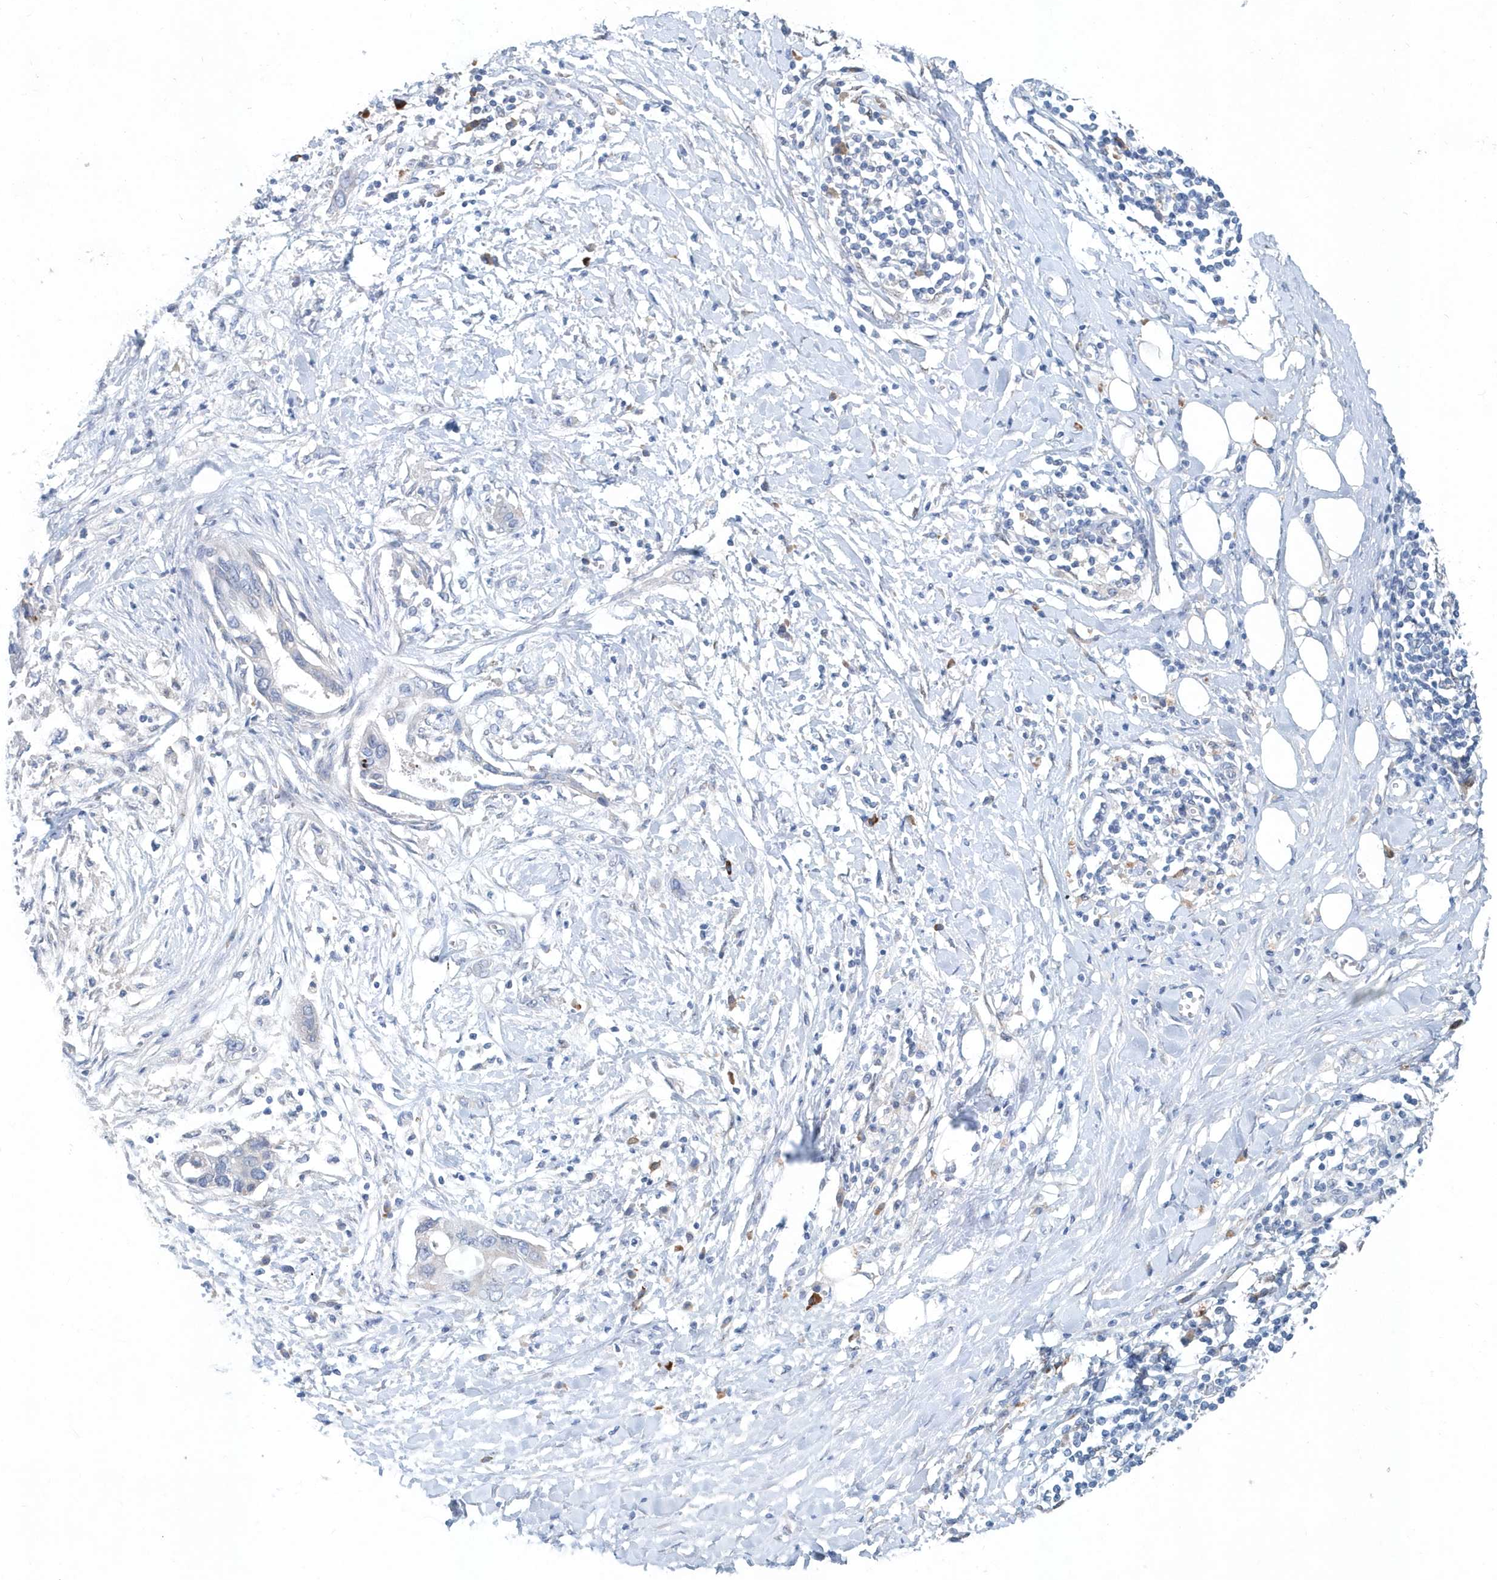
{"staining": {"intensity": "negative", "quantity": "none", "location": "none"}, "tissue": "pancreatic cancer", "cell_type": "Tumor cells", "image_type": "cancer", "snomed": [{"axis": "morphology", "description": "Normal tissue, NOS"}, {"axis": "morphology", "description": "Adenocarcinoma, NOS"}, {"axis": "topography", "description": "Pancreas"}, {"axis": "topography", "description": "Peripheral nerve tissue"}], "caption": "Tumor cells are negative for brown protein staining in pancreatic cancer.", "gene": "PFN2", "patient": {"sex": "male", "age": 59}}